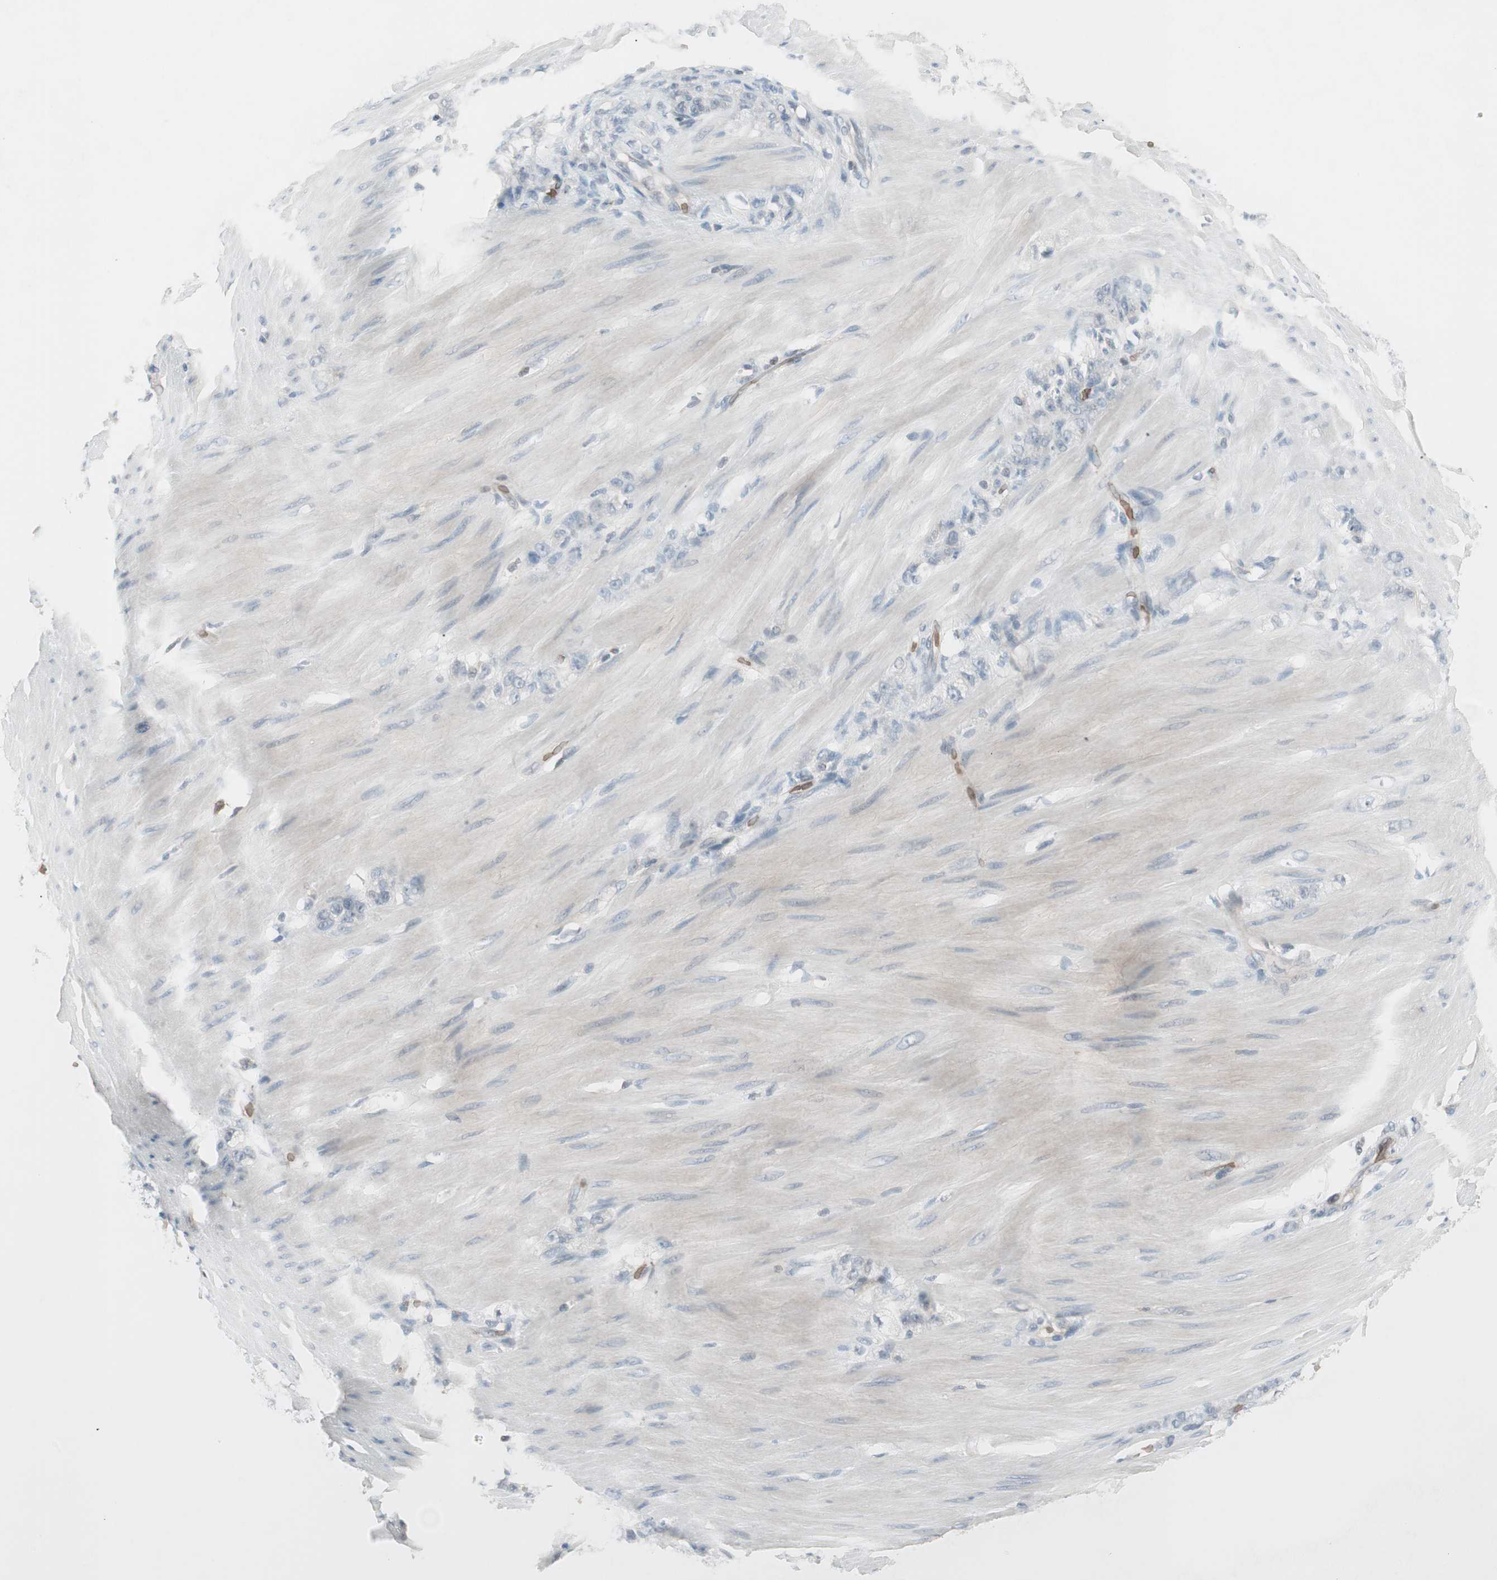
{"staining": {"intensity": "negative", "quantity": "none", "location": "none"}, "tissue": "stomach cancer", "cell_type": "Tumor cells", "image_type": "cancer", "snomed": [{"axis": "morphology", "description": "Adenocarcinoma, NOS"}, {"axis": "topography", "description": "Stomach"}], "caption": "IHC image of neoplastic tissue: stomach cancer (adenocarcinoma) stained with DAB (3,3'-diaminobenzidine) shows no significant protein expression in tumor cells. (Immunohistochemistry, brightfield microscopy, high magnification).", "gene": "MAP4K1", "patient": {"sex": "male", "age": 82}}